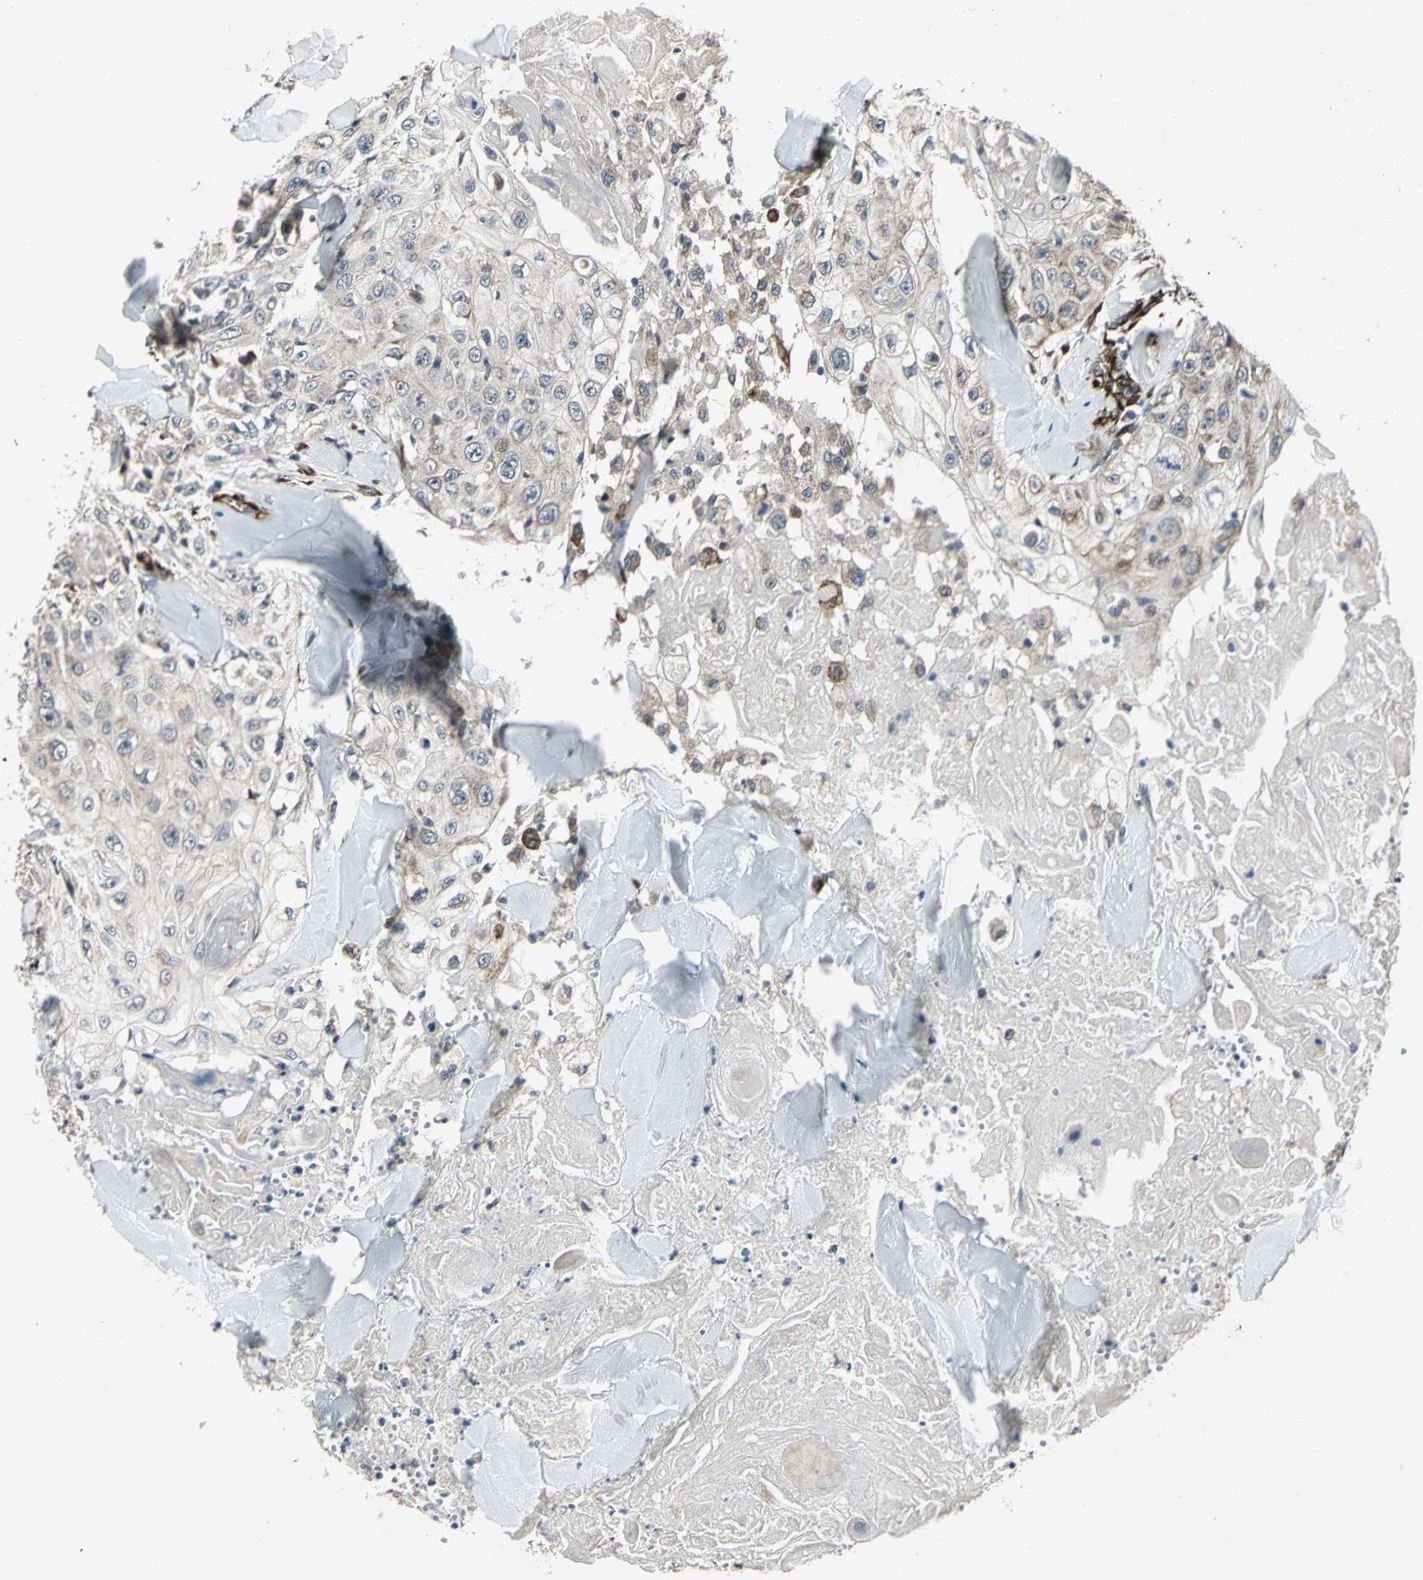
{"staining": {"intensity": "weak", "quantity": "25%-75%", "location": "cytoplasmic/membranous"}, "tissue": "skin cancer", "cell_type": "Tumor cells", "image_type": "cancer", "snomed": [{"axis": "morphology", "description": "Squamous cell carcinoma, NOS"}, {"axis": "topography", "description": "Skin"}], "caption": "Weak cytoplasmic/membranous positivity for a protein is identified in about 25%-75% of tumor cells of skin squamous cell carcinoma using immunohistochemistry (IHC).", "gene": "EXD2", "patient": {"sex": "male", "age": 86}}